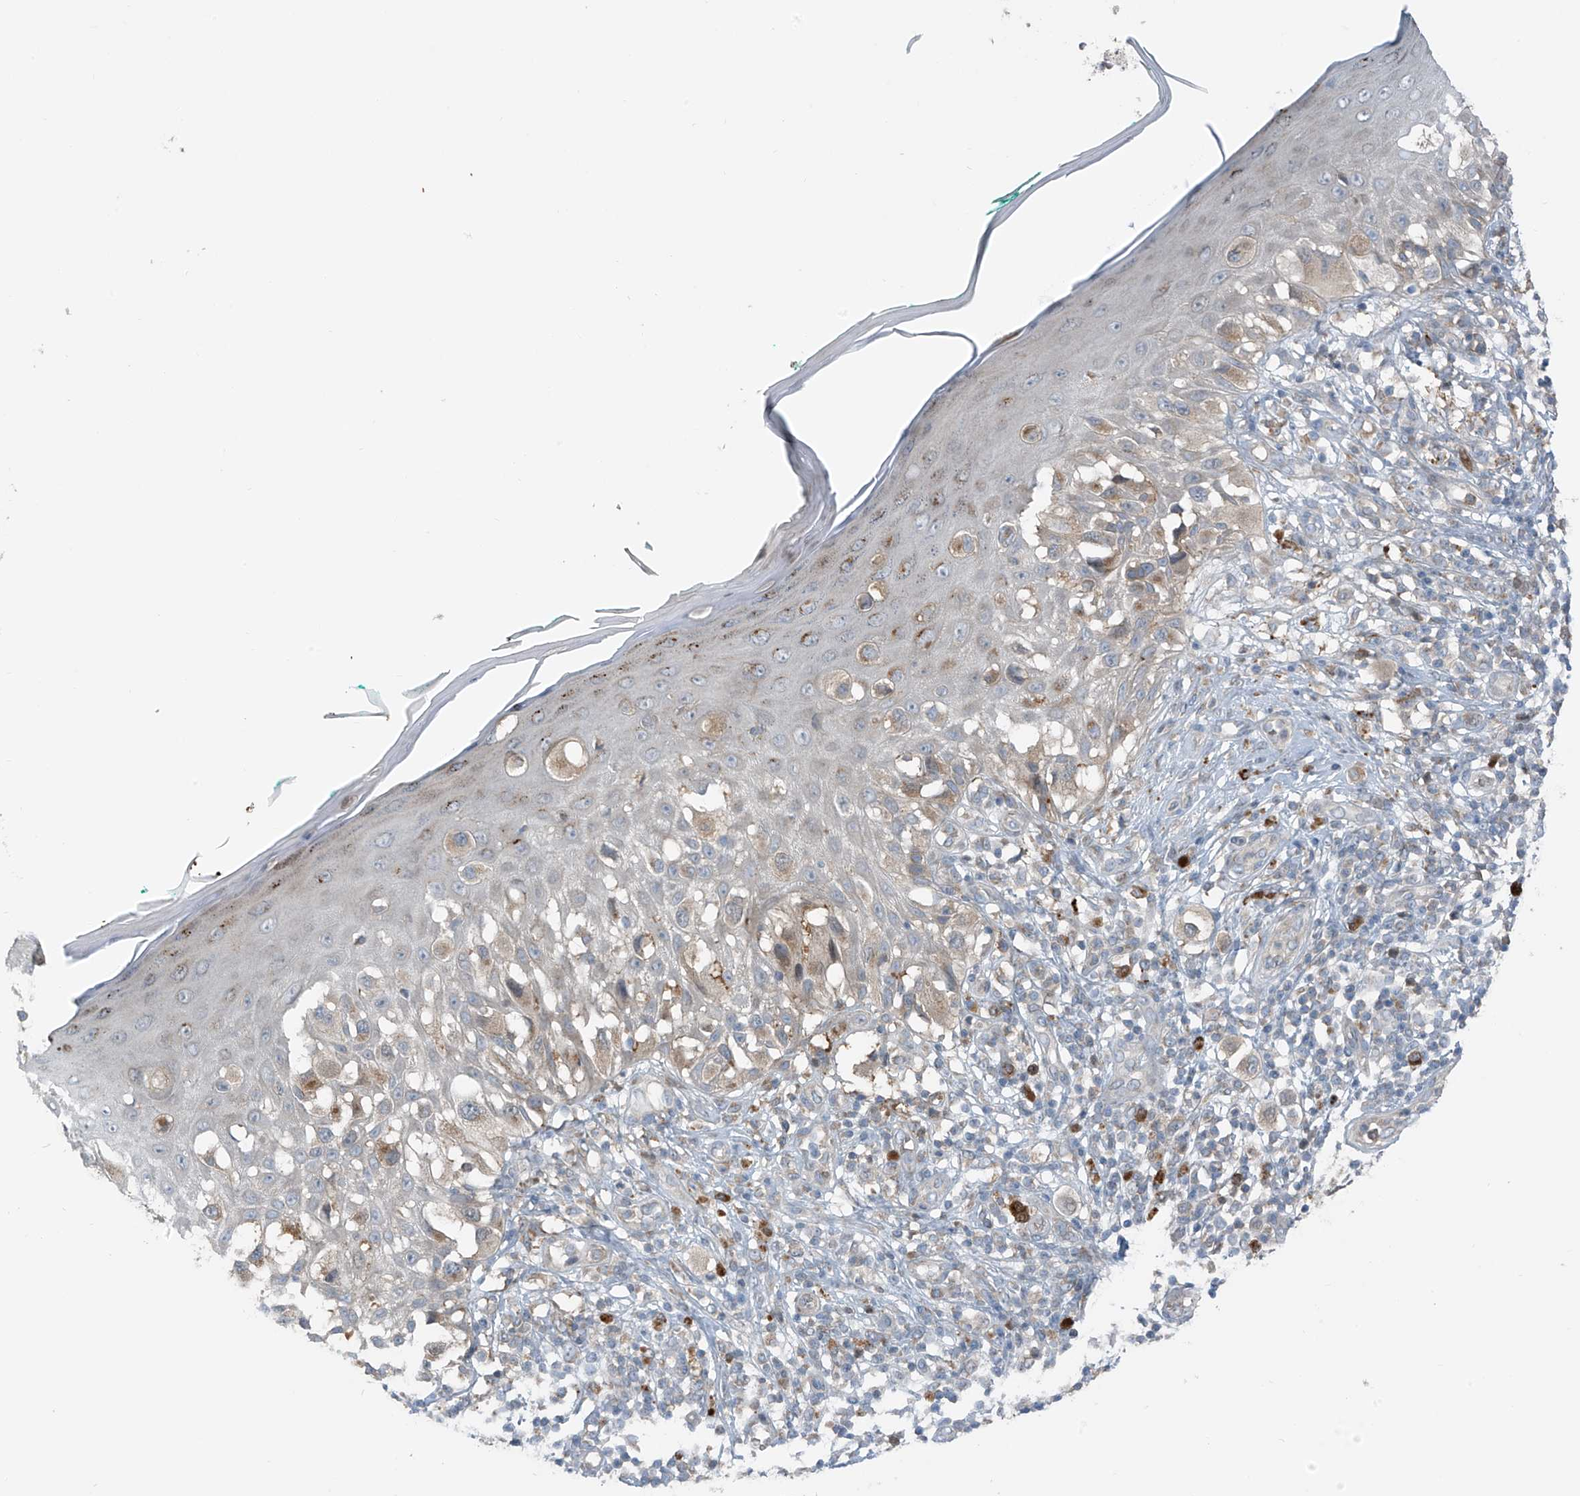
{"staining": {"intensity": "negative", "quantity": "none", "location": "none"}, "tissue": "melanoma", "cell_type": "Tumor cells", "image_type": "cancer", "snomed": [{"axis": "morphology", "description": "Malignant melanoma, NOS"}, {"axis": "topography", "description": "Skin"}], "caption": "Image shows no significant protein staining in tumor cells of malignant melanoma.", "gene": "SLC12A6", "patient": {"sex": "female", "age": 81}}